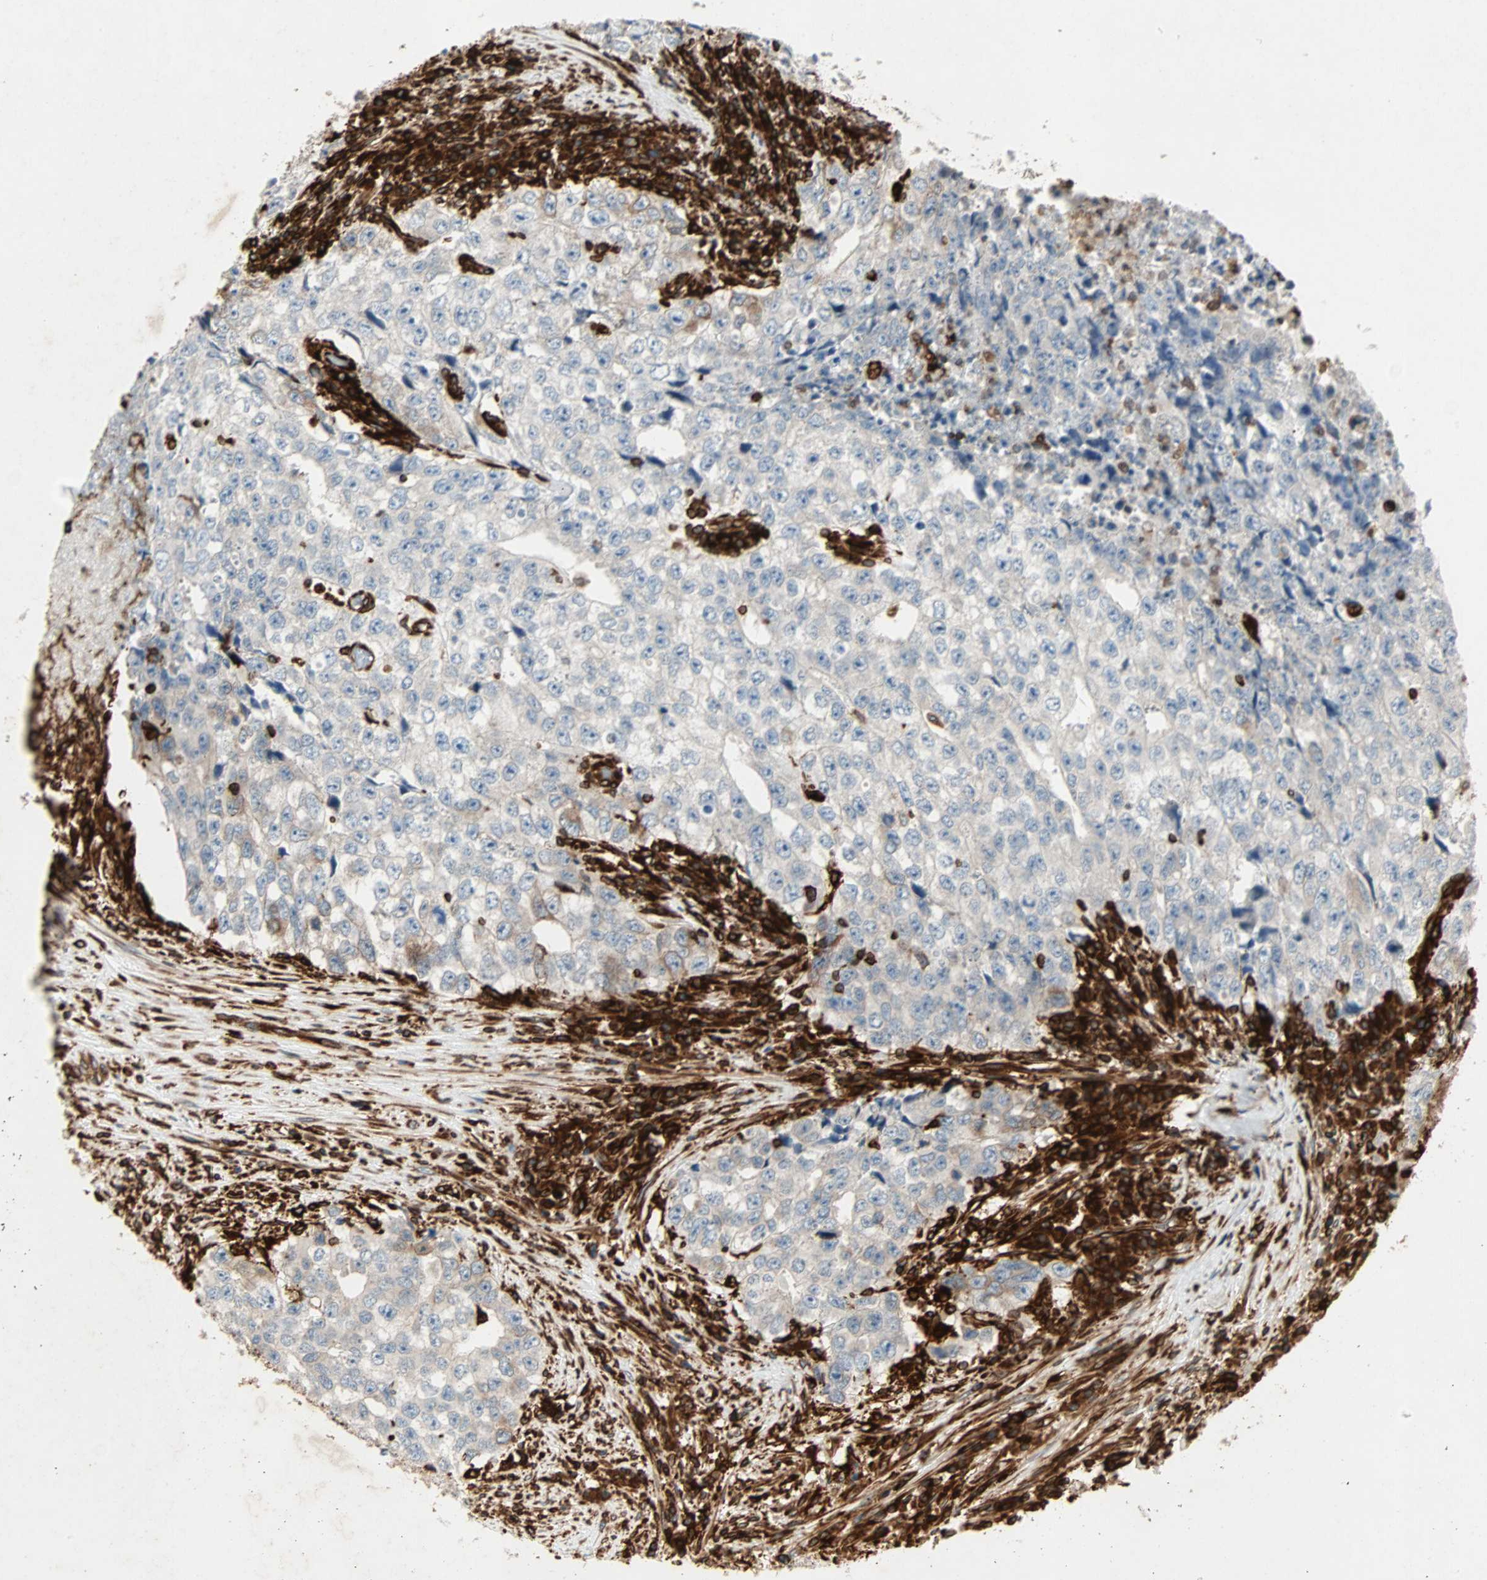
{"staining": {"intensity": "weak", "quantity": "25%-75%", "location": "cytoplasmic/membranous"}, "tissue": "testis cancer", "cell_type": "Tumor cells", "image_type": "cancer", "snomed": [{"axis": "morphology", "description": "Necrosis, NOS"}, {"axis": "morphology", "description": "Carcinoma, Embryonal, NOS"}, {"axis": "topography", "description": "Testis"}], "caption": "Tumor cells exhibit low levels of weak cytoplasmic/membranous staining in approximately 25%-75% of cells in human testis cancer.", "gene": "TAPBP", "patient": {"sex": "male", "age": 19}}